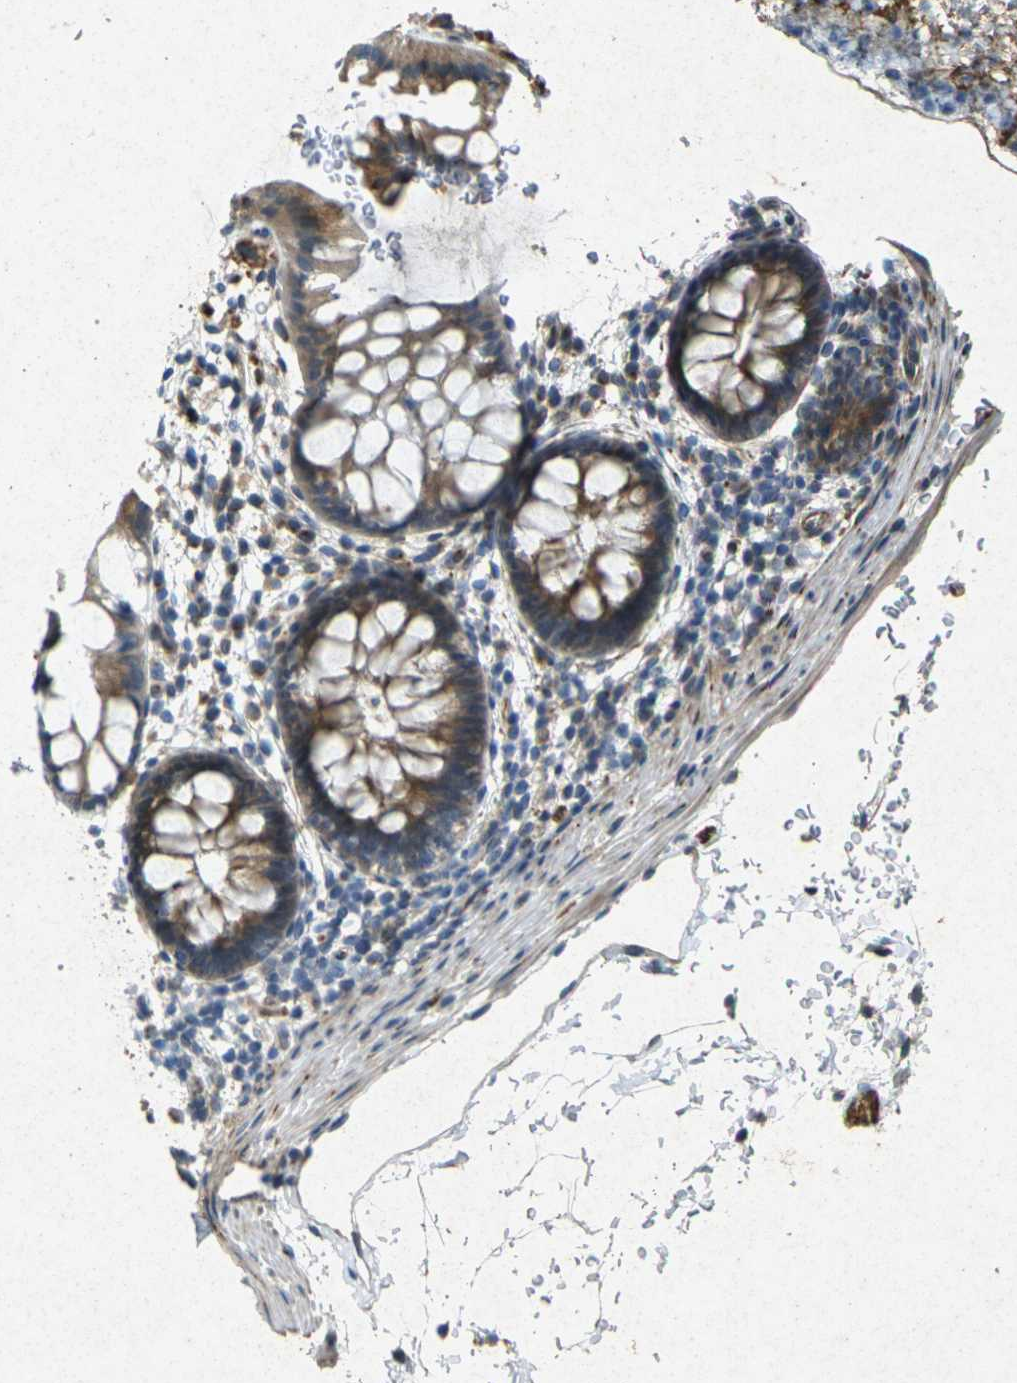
{"staining": {"intensity": "moderate", "quantity": ">75%", "location": "cytoplasmic/membranous"}, "tissue": "rectum", "cell_type": "Glandular cells", "image_type": "normal", "snomed": [{"axis": "morphology", "description": "Normal tissue, NOS"}, {"axis": "topography", "description": "Rectum"}], "caption": "Unremarkable rectum exhibits moderate cytoplasmic/membranous positivity in approximately >75% of glandular cells.", "gene": "RGMA", "patient": {"sex": "female", "age": 24}}